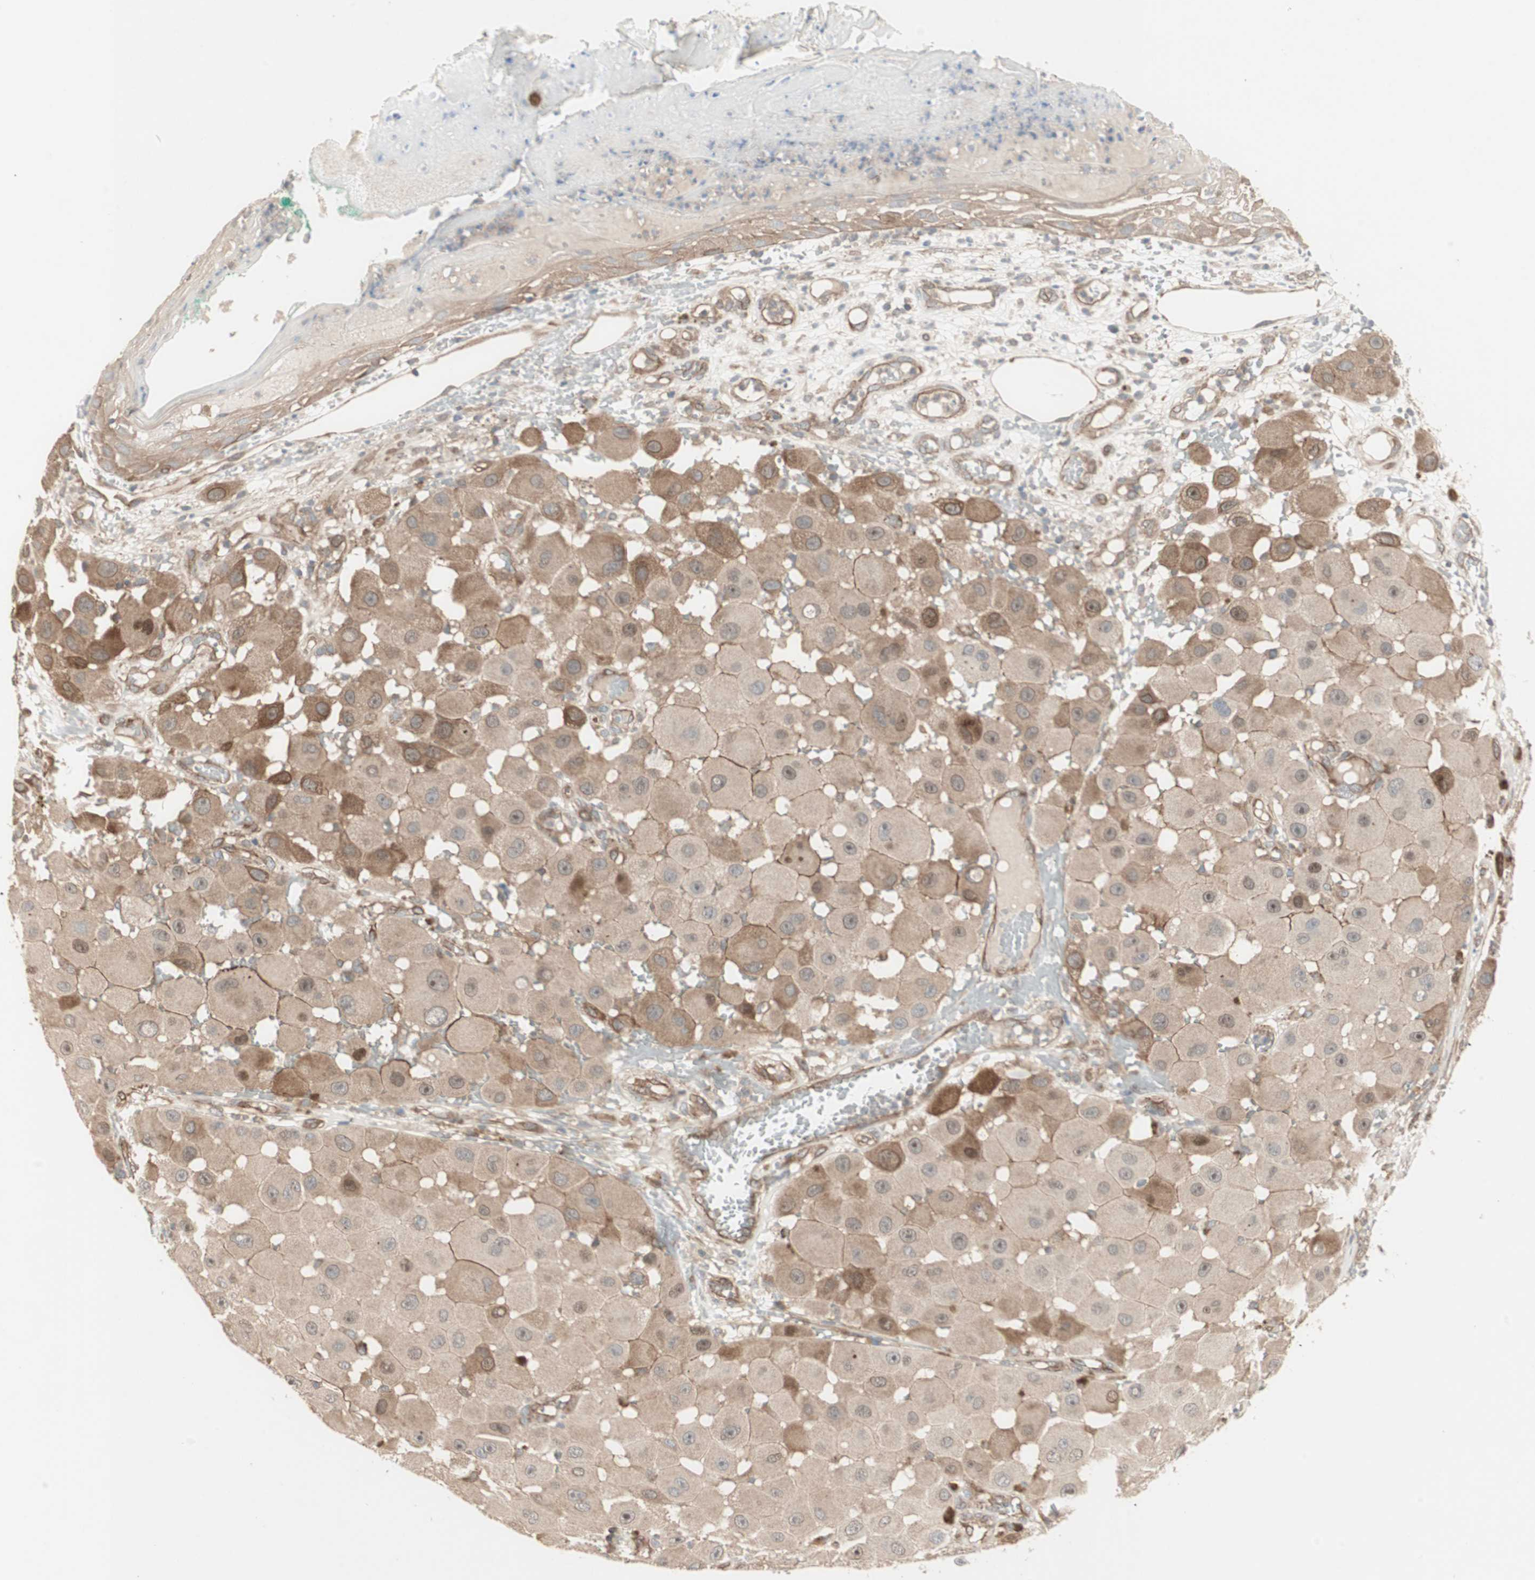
{"staining": {"intensity": "moderate", "quantity": ">75%", "location": "cytoplasmic/membranous"}, "tissue": "melanoma", "cell_type": "Tumor cells", "image_type": "cancer", "snomed": [{"axis": "morphology", "description": "Malignant melanoma, NOS"}, {"axis": "topography", "description": "Skin"}], "caption": "Immunohistochemical staining of melanoma demonstrates medium levels of moderate cytoplasmic/membranous protein staining in about >75% of tumor cells. Immunohistochemistry stains the protein of interest in brown and the nuclei are stained blue.", "gene": "PFDN1", "patient": {"sex": "female", "age": 81}}